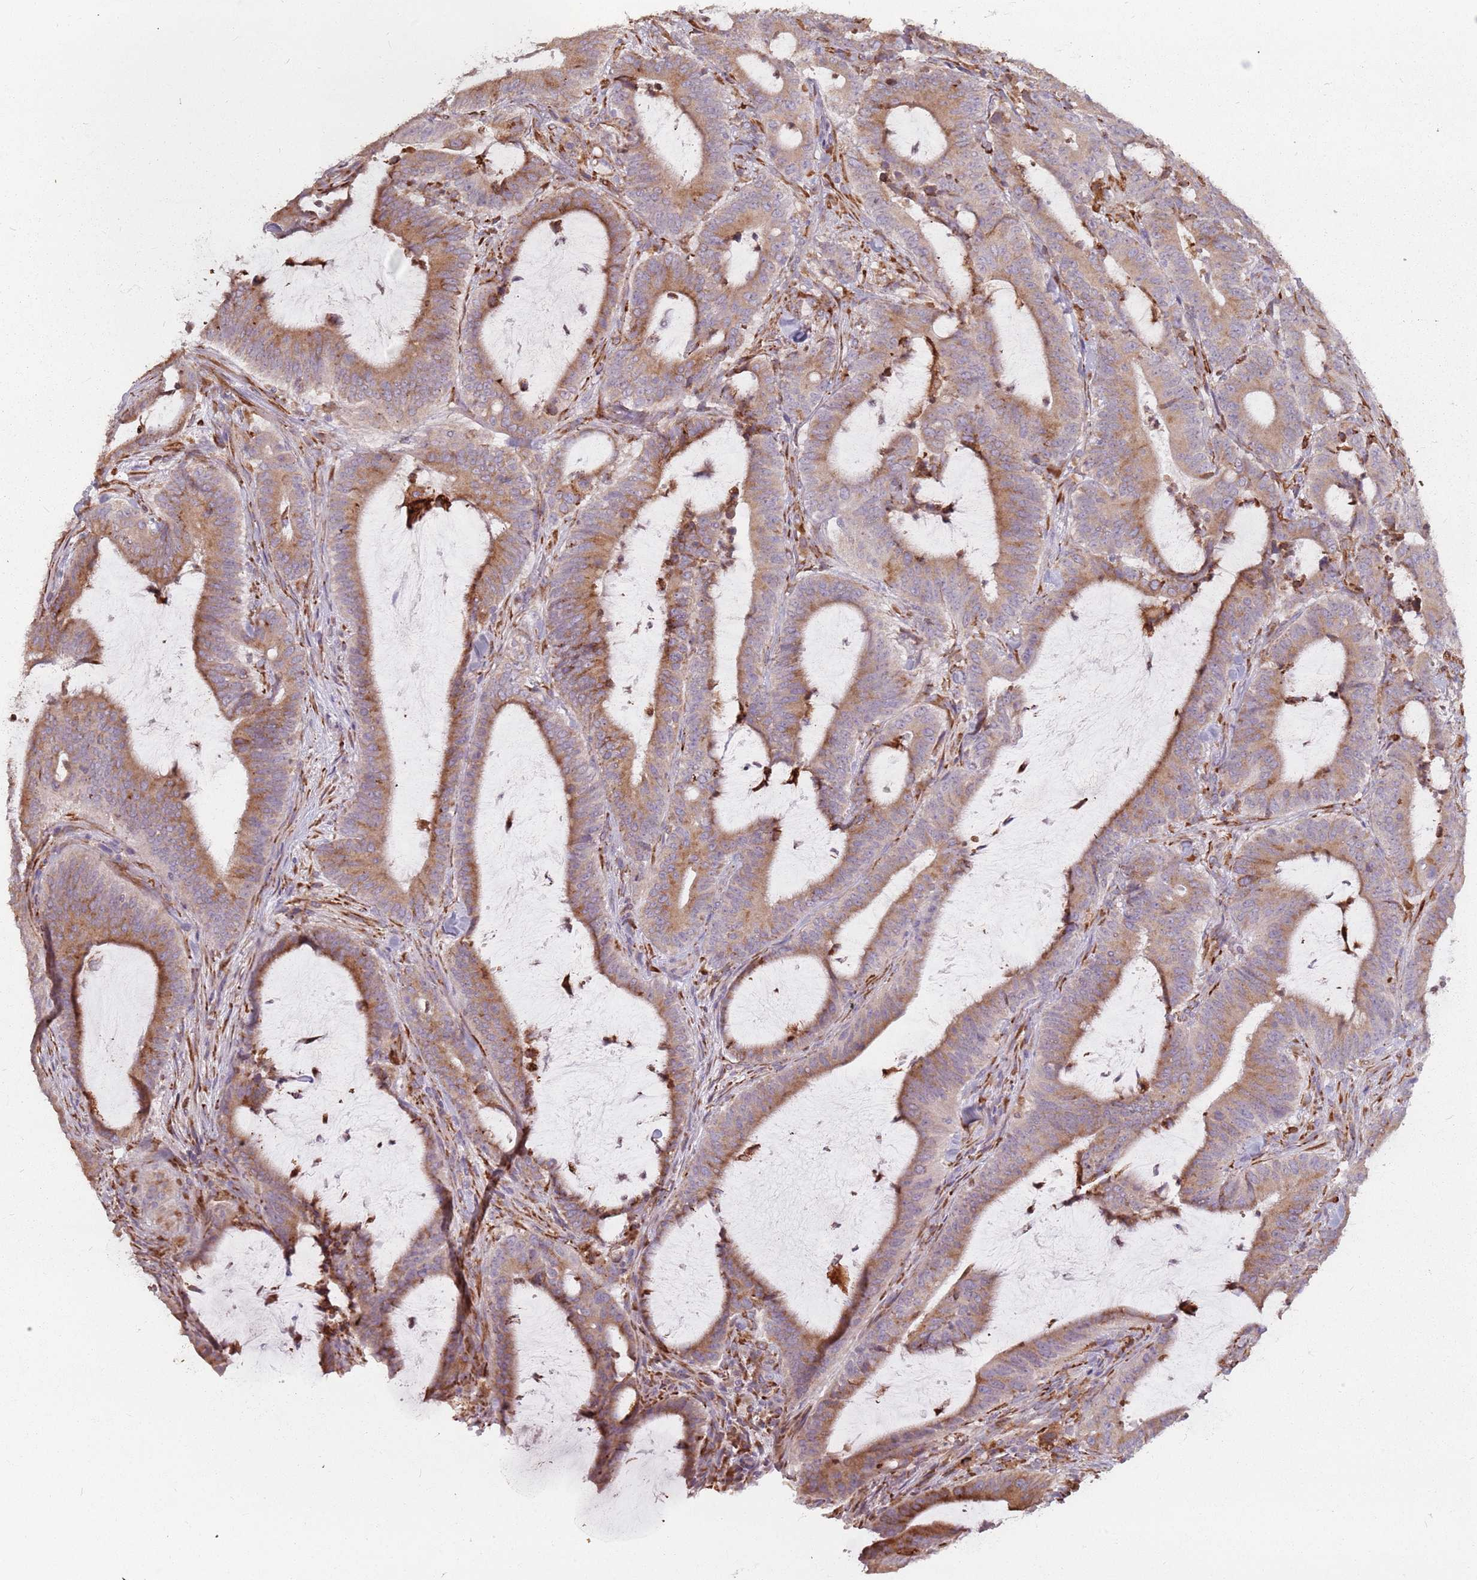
{"staining": {"intensity": "moderate", "quantity": ">75%", "location": "cytoplasmic/membranous"}, "tissue": "colorectal cancer", "cell_type": "Tumor cells", "image_type": "cancer", "snomed": [{"axis": "morphology", "description": "Adenocarcinoma, NOS"}, {"axis": "topography", "description": "Colon"}], "caption": "Immunohistochemistry (IHC) (DAB (3,3'-diaminobenzidine)) staining of human adenocarcinoma (colorectal) reveals moderate cytoplasmic/membranous protein staining in approximately >75% of tumor cells.", "gene": "RPS9", "patient": {"sex": "female", "age": 43}}